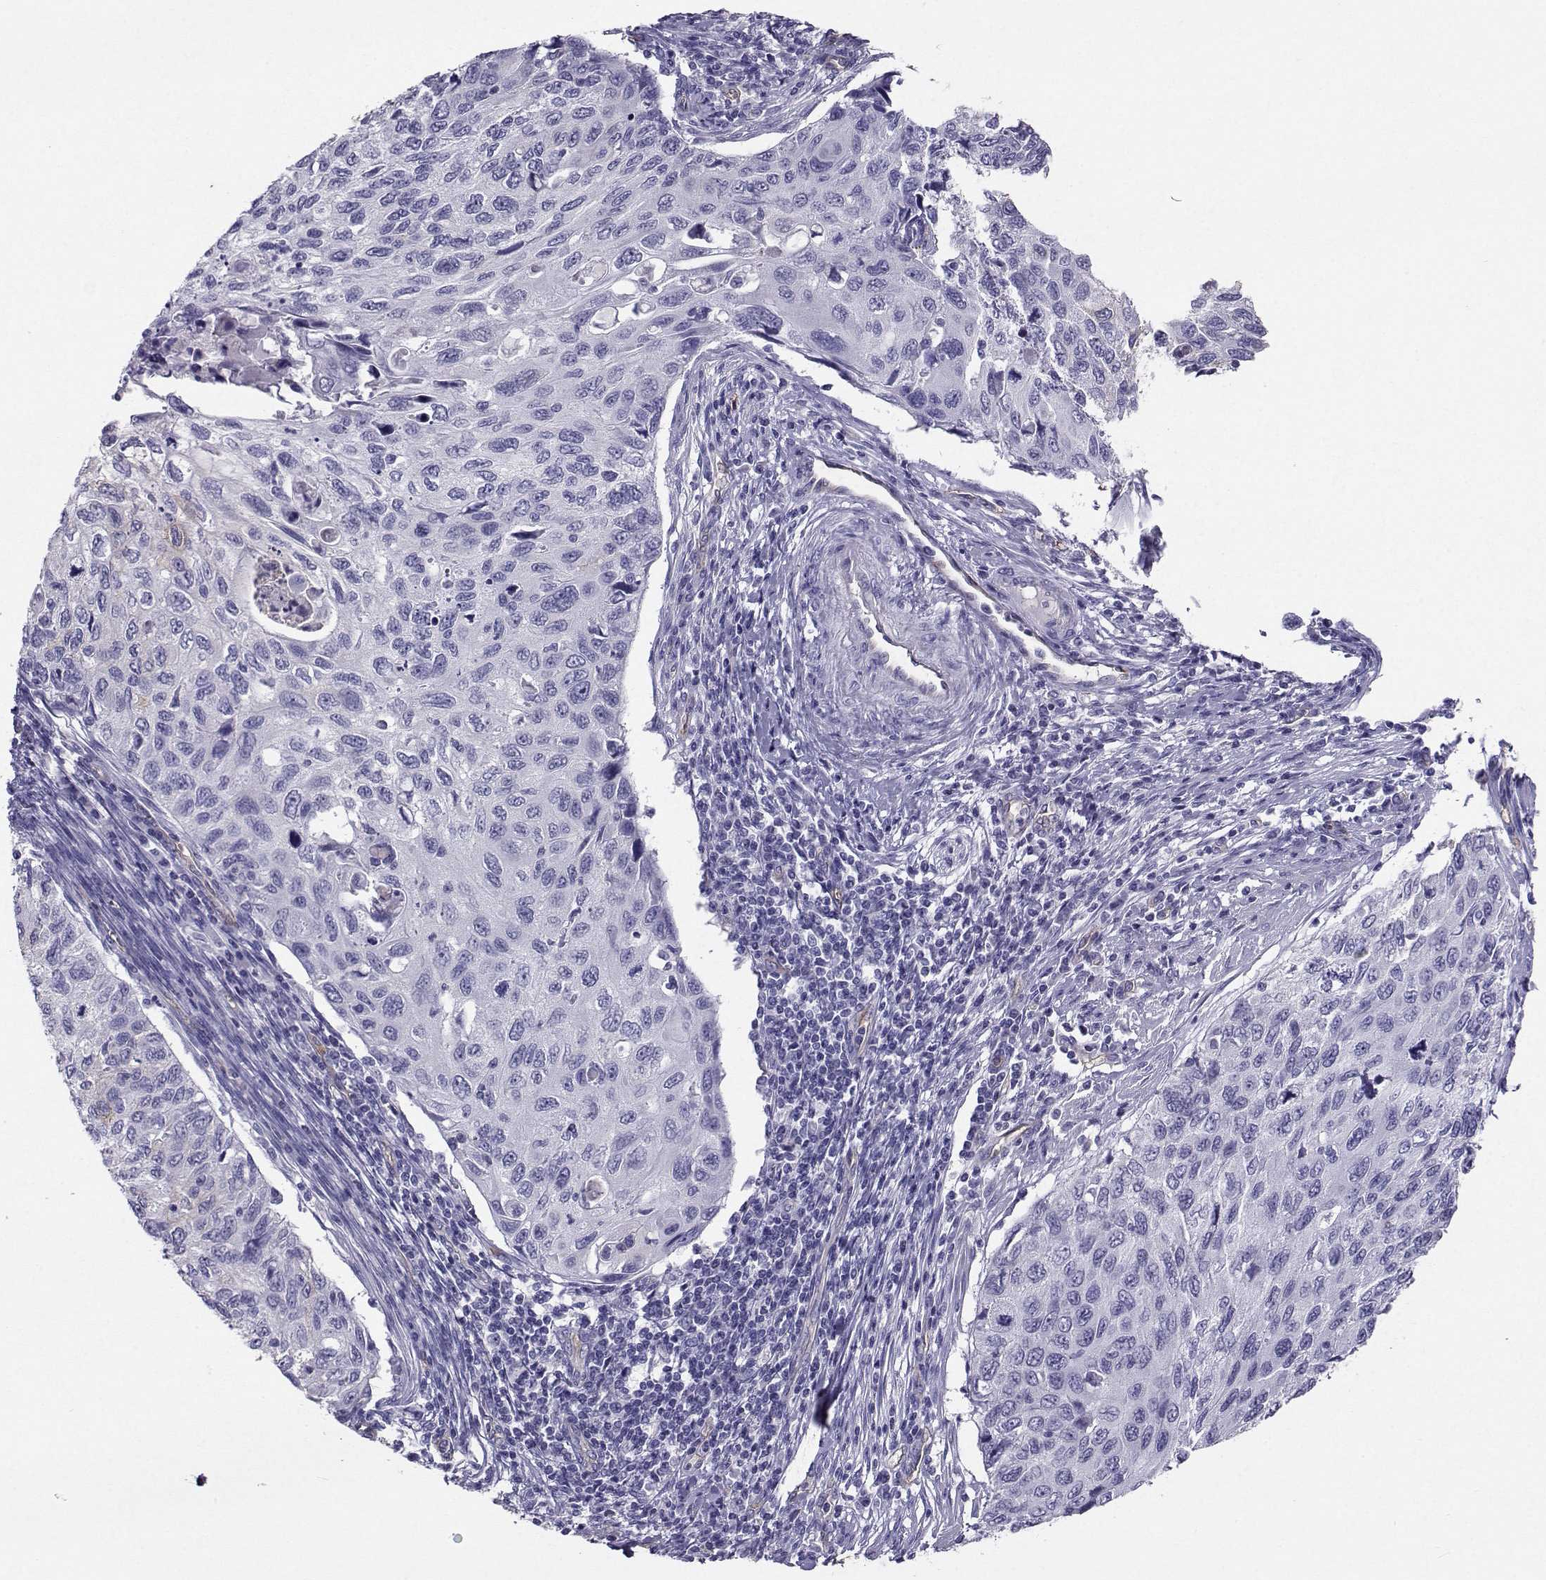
{"staining": {"intensity": "negative", "quantity": "none", "location": "none"}, "tissue": "cervical cancer", "cell_type": "Tumor cells", "image_type": "cancer", "snomed": [{"axis": "morphology", "description": "Squamous cell carcinoma, NOS"}, {"axis": "topography", "description": "Cervix"}], "caption": "IHC histopathology image of human cervical cancer (squamous cell carcinoma) stained for a protein (brown), which shows no expression in tumor cells. Nuclei are stained in blue.", "gene": "CLUL1", "patient": {"sex": "female", "age": 70}}